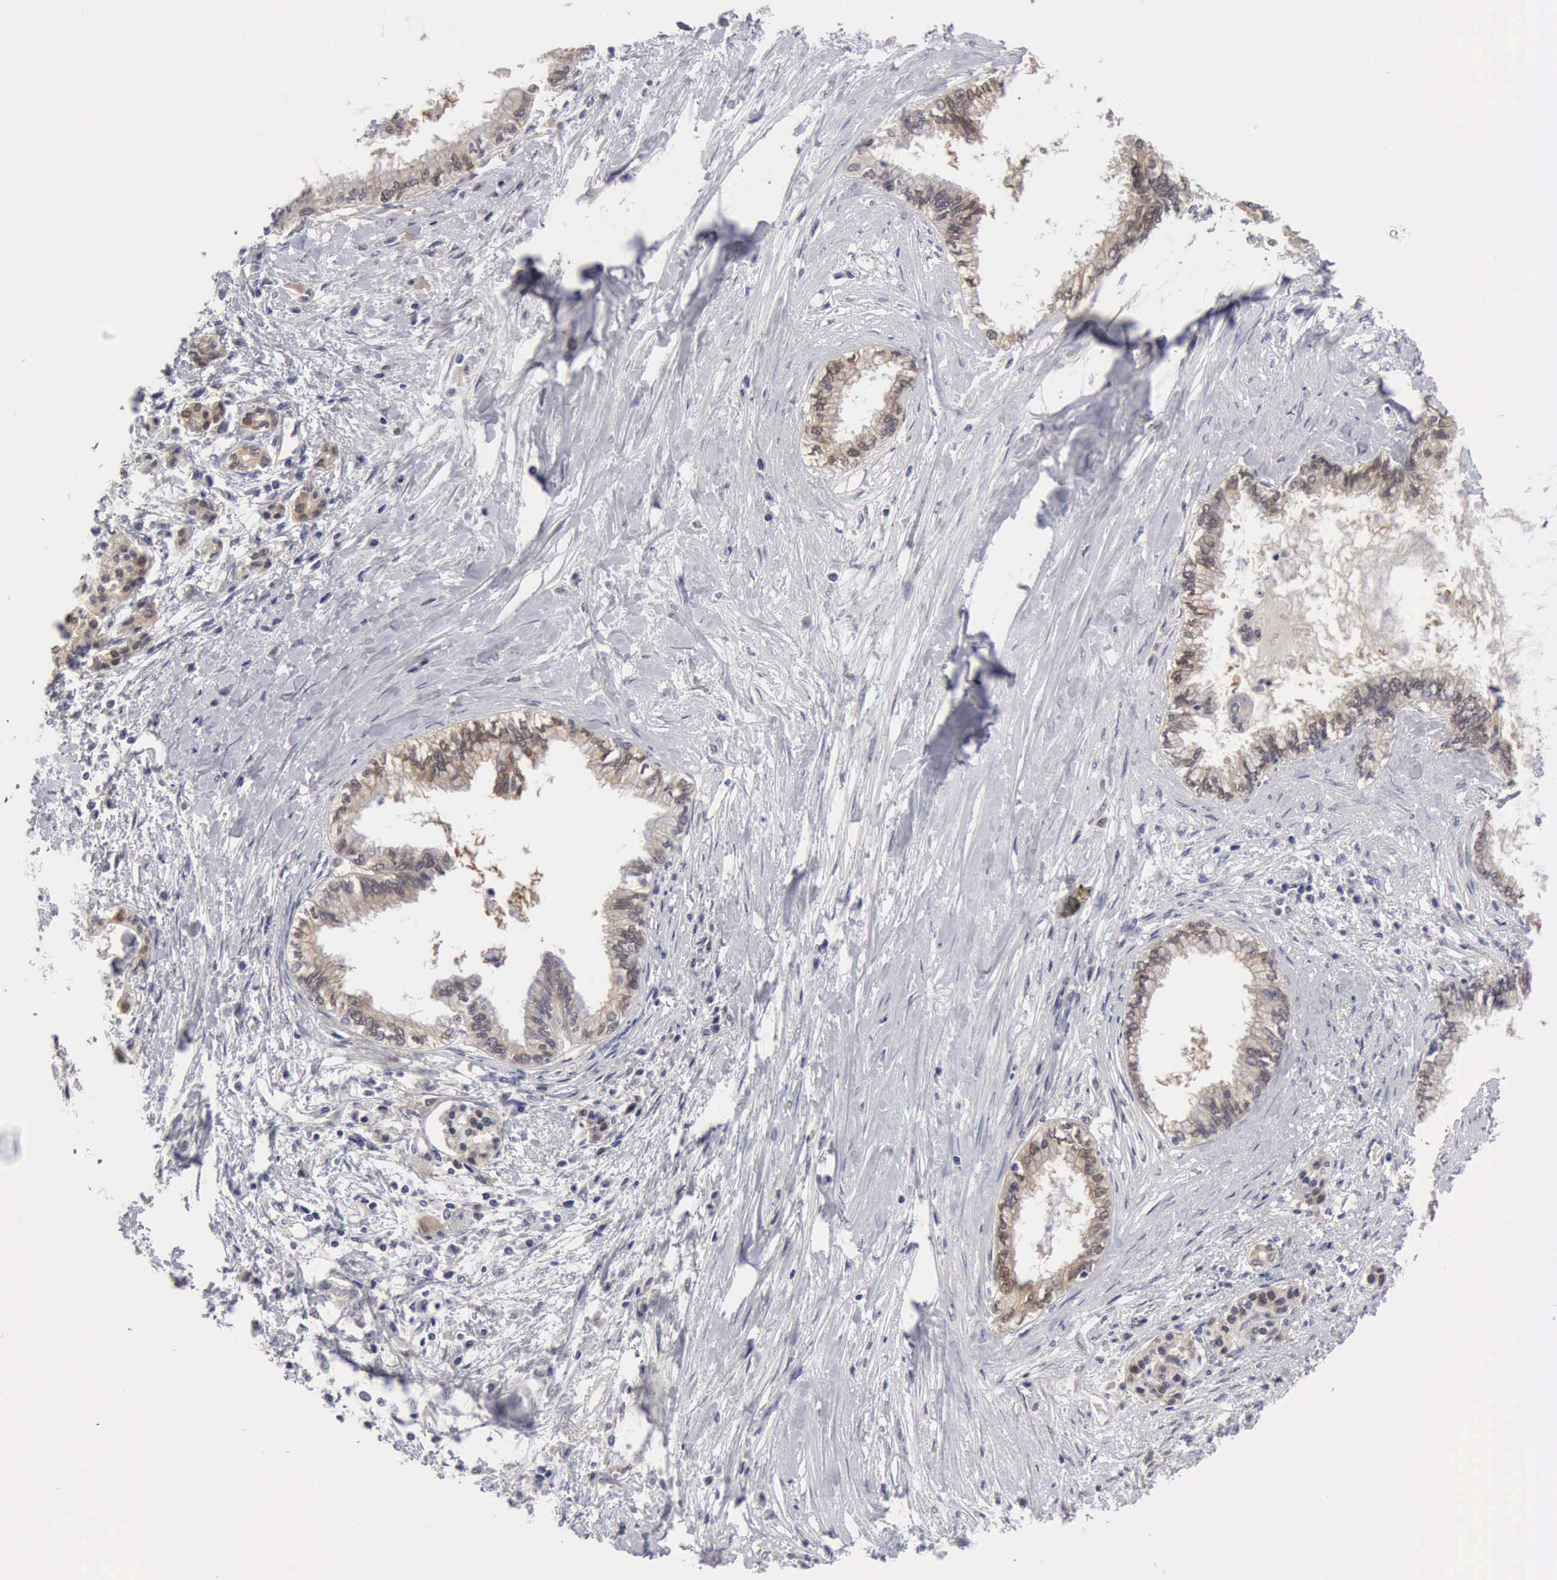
{"staining": {"intensity": "weak", "quantity": "25%-75%", "location": "cytoplasmic/membranous"}, "tissue": "pancreatic cancer", "cell_type": "Tumor cells", "image_type": "cancer", "snomed": [{"axis": "morphology", "description": "Adenocarcinoma, NOS"}, {"axis": "topography", "description": "Pancreas"}], "caption": "This is a micrograph of IHC staining of adenocarcinoma (pancreatic), which shows weak staining in the cytoplasmic/membranous of tumor cells.", "gene": "PTGR2", "patient": {"sex": "female", "age": 64}}